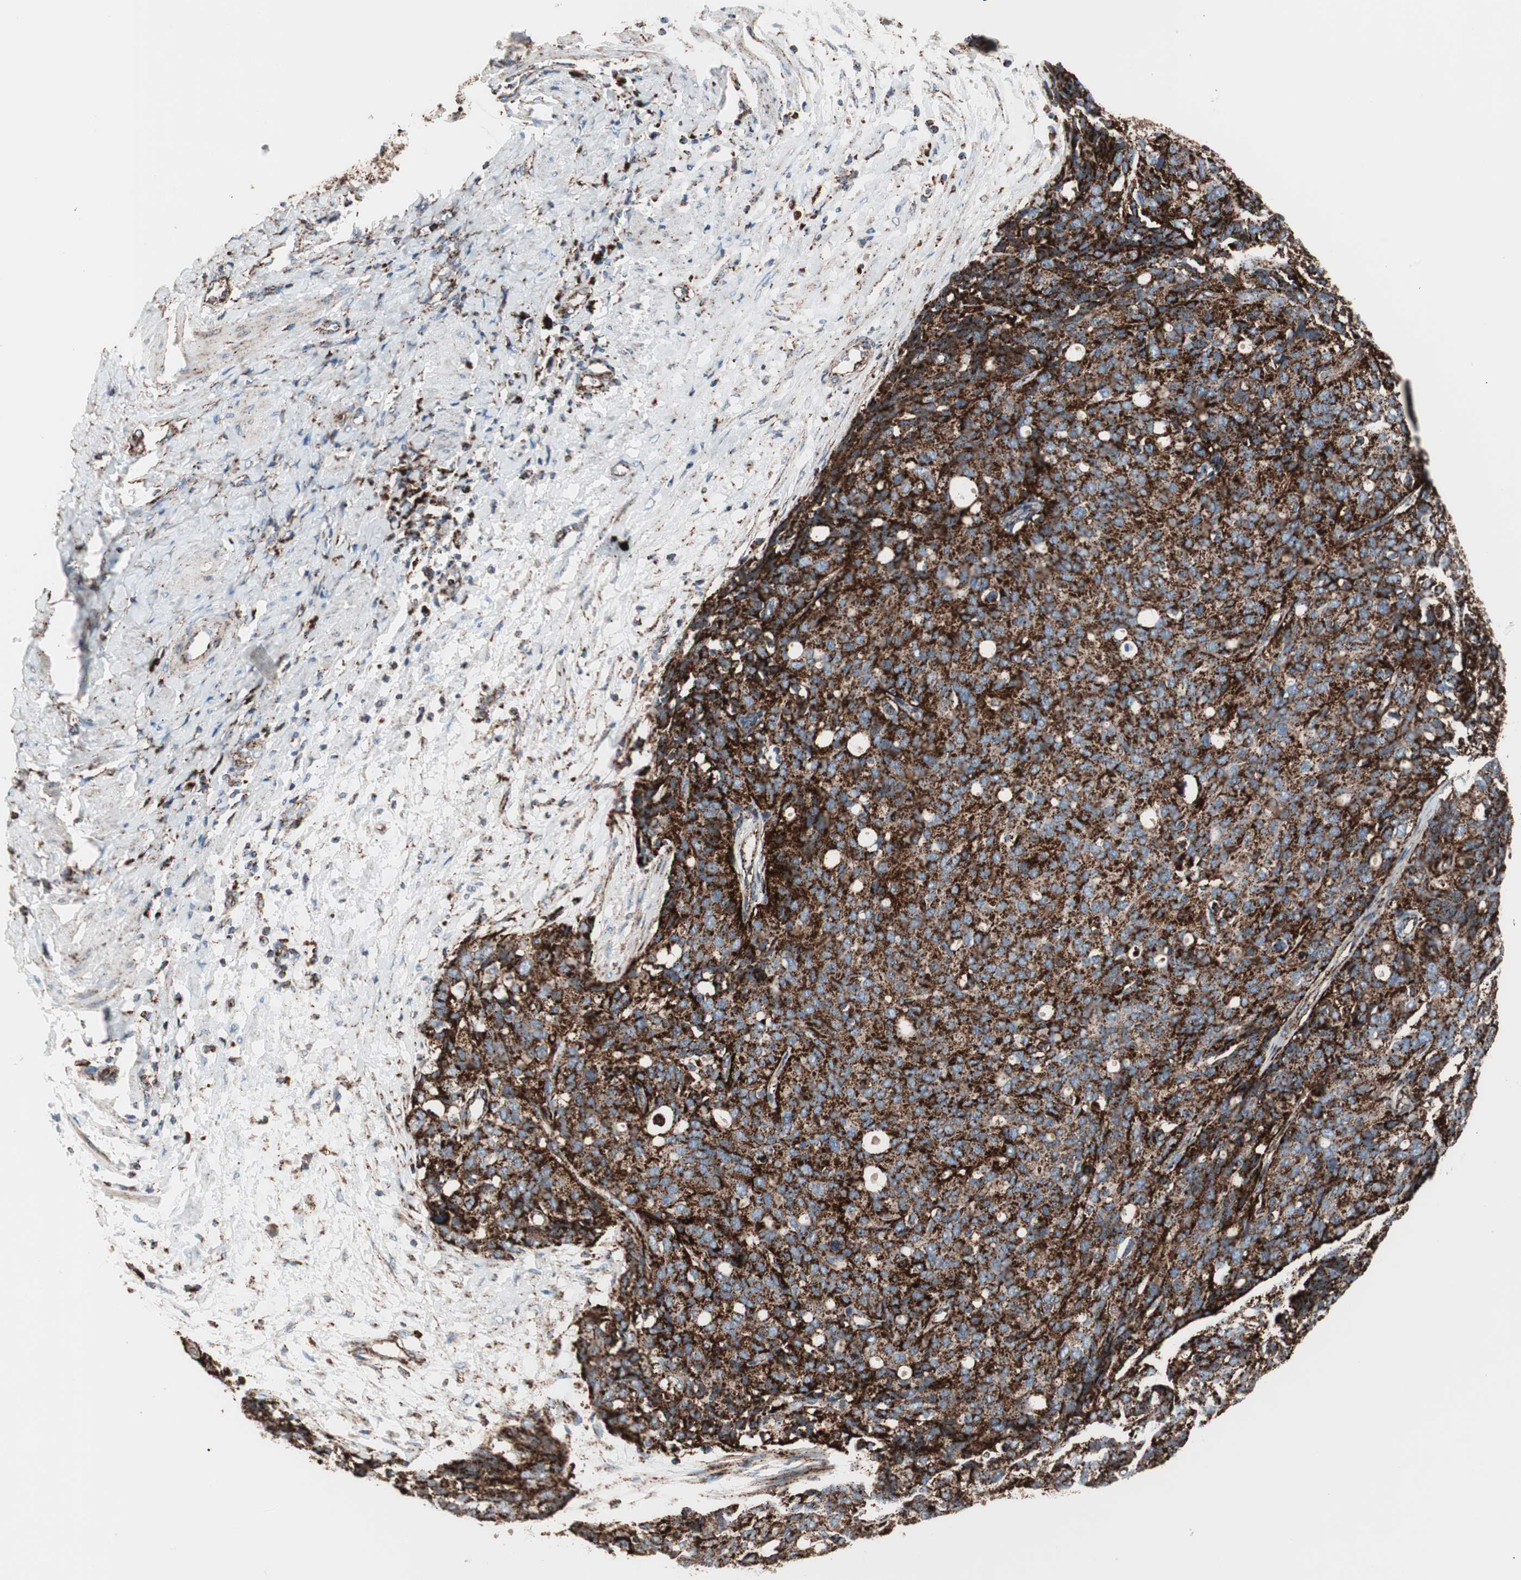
{"staining": {"intensity": "strong", "quantity": ">75%", "location": "cytoplasmic/membranous"}, "tissue": "ovarian cancer", "cell_type": "Tumor cells", "image_type": "cancer", "snomed": [{"axis": "morphology", "description": "Carcinoma, endometroid"}, {"axis": "topography", "description": "Ovary"}], "caption": "Tumor cells show strong cytoplasmic/membranous positivity in approximately >75% of cells in endometroid carcinoma (ovarian).", "gene": "LAMP1", "patient": {"sex": "female", "age": 60}}